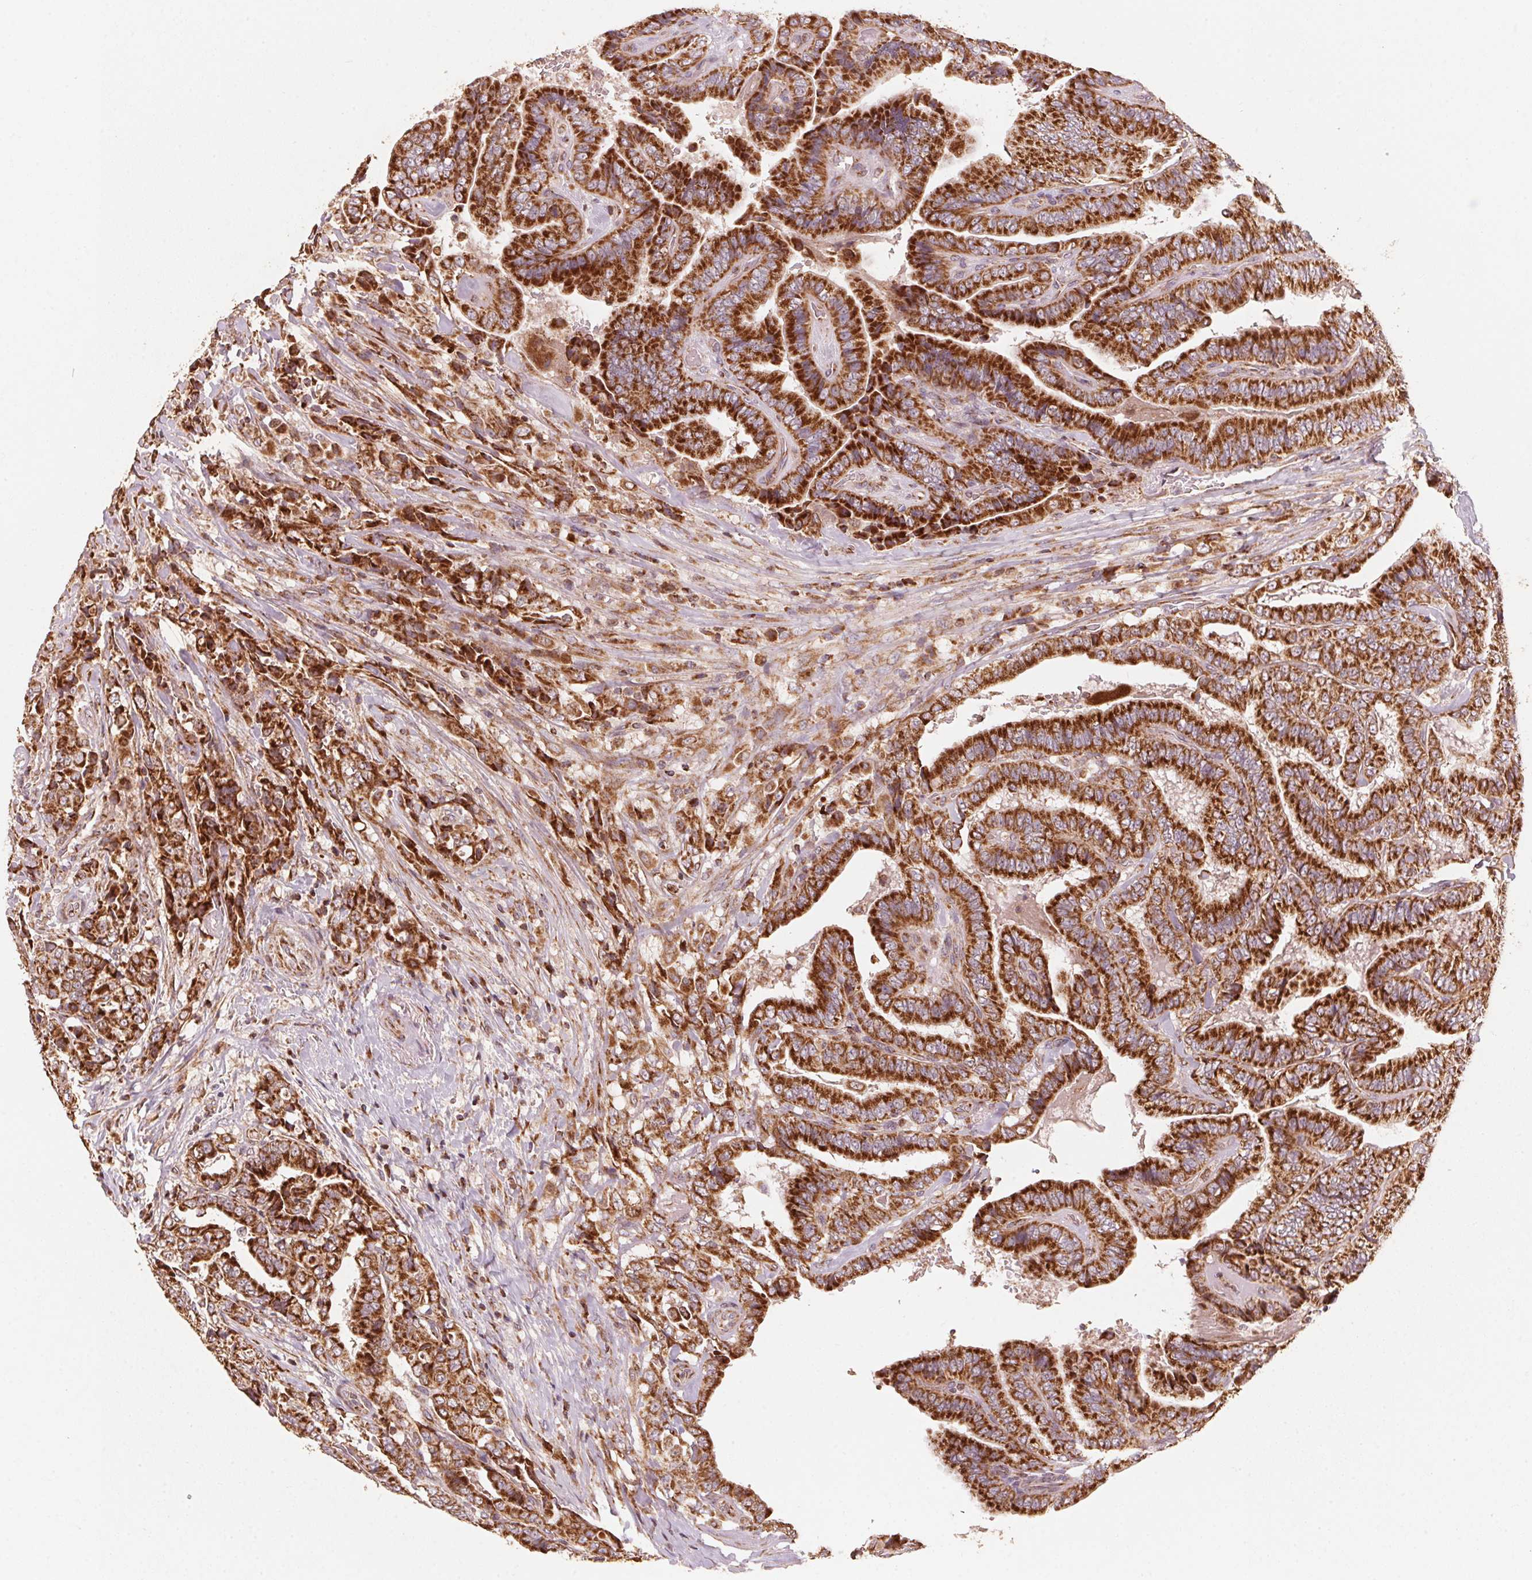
{"staining": {"intensity": "strong", "quantity": ">75%", "location": "cytoplasmic/membranous"}, "tissue": "thyroid cancer", "cell_type": "Tumor cells", "image_type": "cancer", "snomed": [{"axis": "morphology", "description": "Papillary adenocarcinoma, NOS"}, {"axis": "topography", "description": "Thyroid gland"}], "caption": "This photomicrograph shows papillary adenocarcinoma (thyroid) stained with immunohistochemistry to label a protein in brown. The cytoplasmic/membranous of tumor cells show strong positivity for the protein. Nuclei are counter-stained blue.", "gene": "TOMM70", "patient": {"sex": "male", "age": 61}}